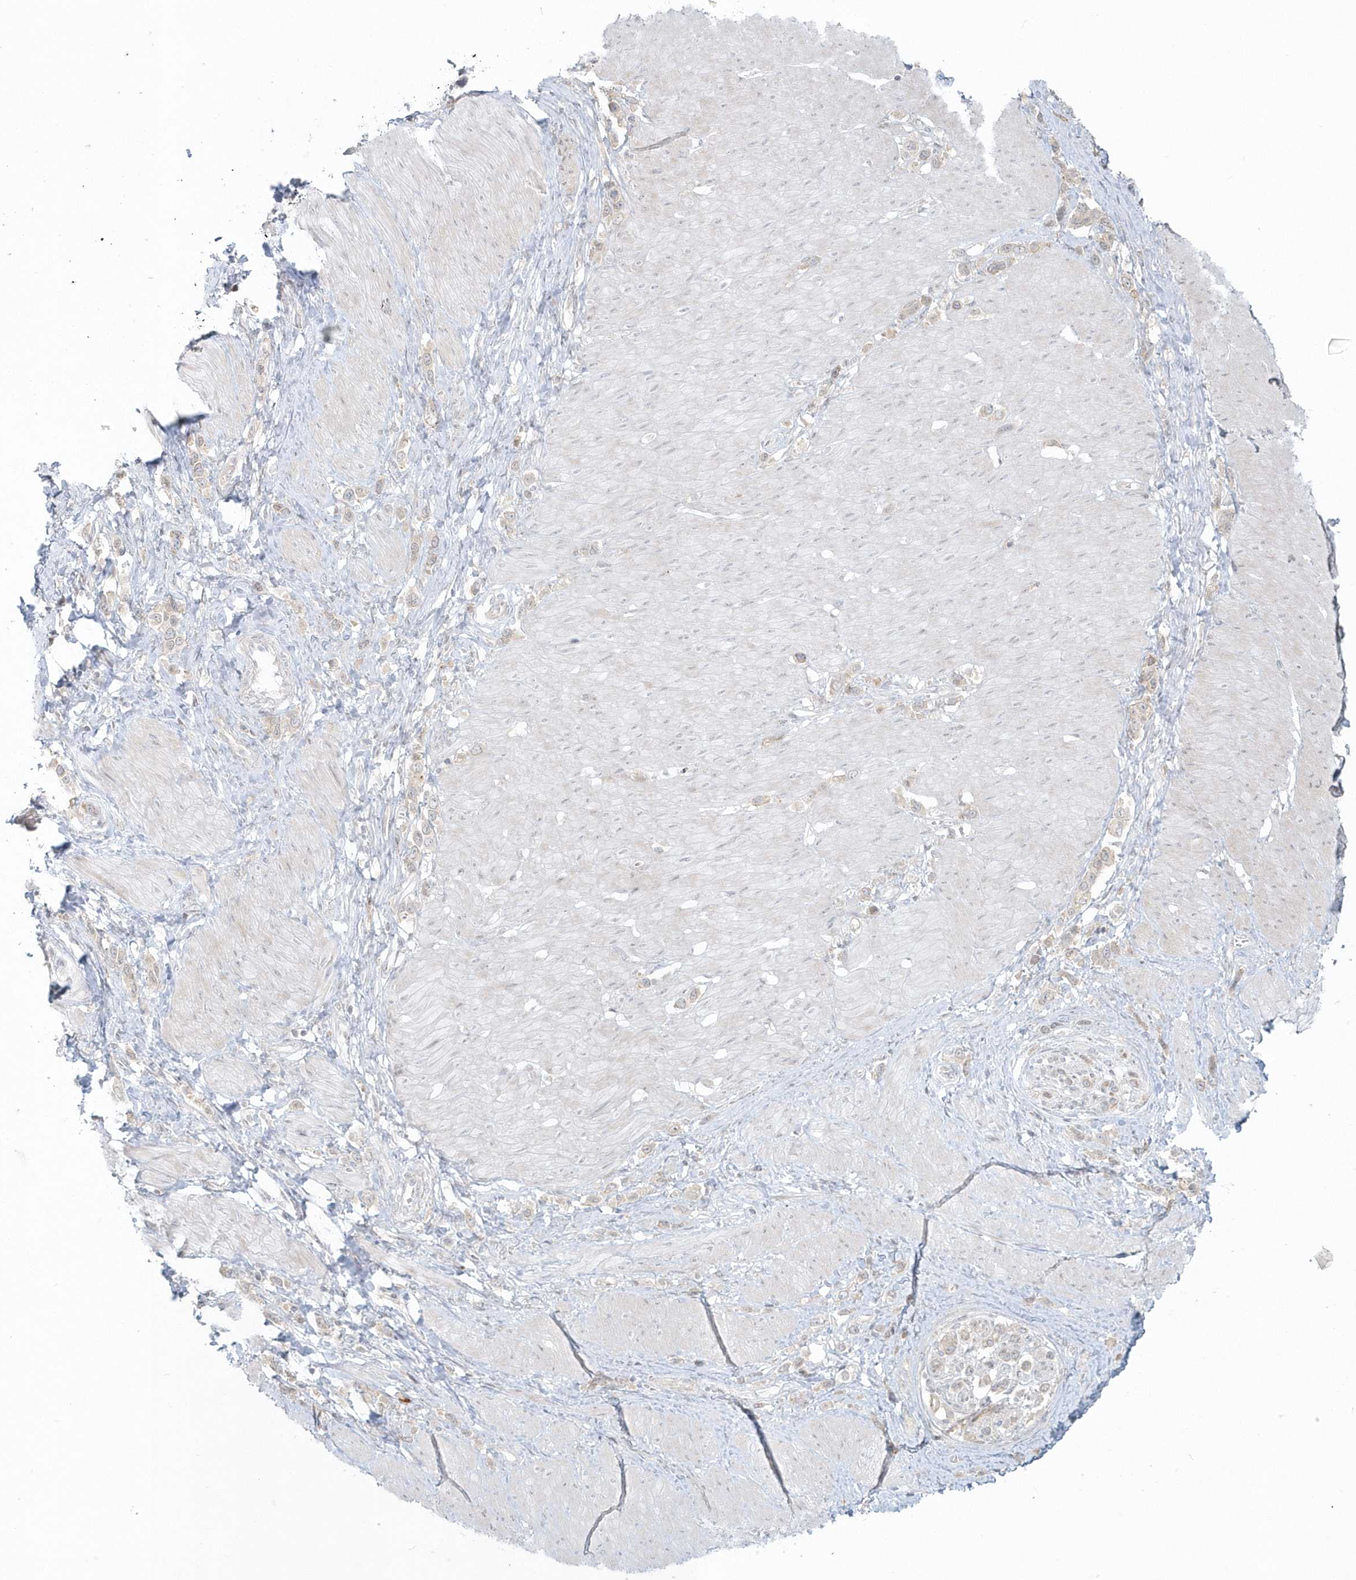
{"staining": {"intensity": "negative", "quantity": "none", "location": "none"}, "tissue": "stomach cancer", "cell_type": "Tumor cells", "image_type": "cancer", "snomed": [{"axis": "morphology", "description": "Normal tissue, NOS"}, {"axis": "morphology", "description": "Adenocarcinoma, NOS"}, {"axis": "topography", "description": "Stomach, upper"}, {"axis": "topography", "description": "Stomach"}], "caption": "This is an immunohistochemistry (IHC) photomicrograph of human stomach cancer (adenocarcinoma). There is no positivity in tumor cells.", "gene": "BLTP3A", "patient": {"sex": "female", "age": 65}}